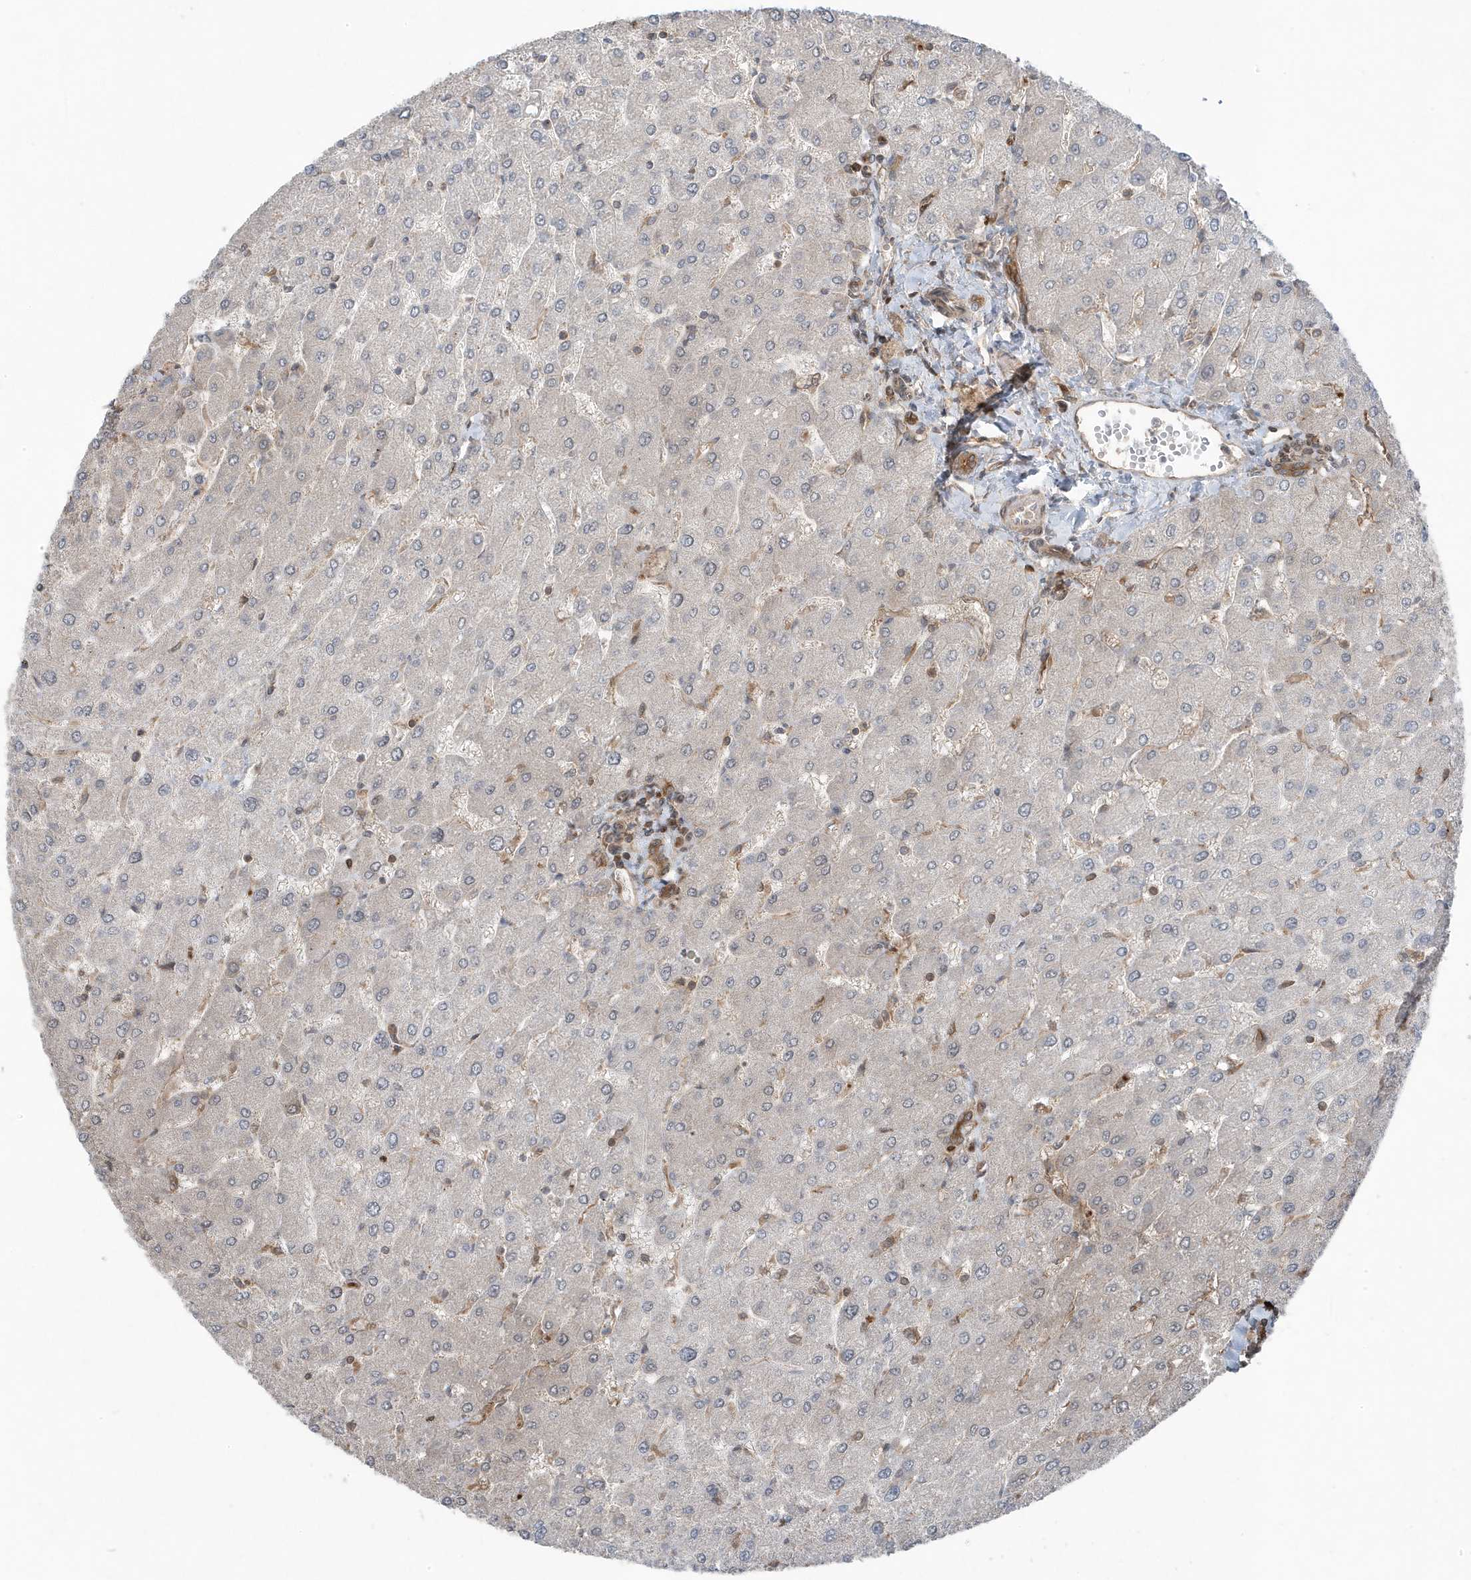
{"staining": {"intensity": "moderate", "quantity": ">75%", "location": "cytoplasmic/membranous"}, "tissue": "liver", "cell_type": "Cholangiocytes", "image_type": "normal", "snomed": [{"axis": "morphology", "description": "Normal tissue, NOS"}, {"axis": "topography", "description": "Liver"}], "caption": "High-power microscopy captured an IHC micrograph of benign liver, revealing moderate cytoplasmic/membranous staining in about >75% of cholangiocytes.", "gene": "MAPK1IP1L", "patient": {"sex": "male", "age": 55}}